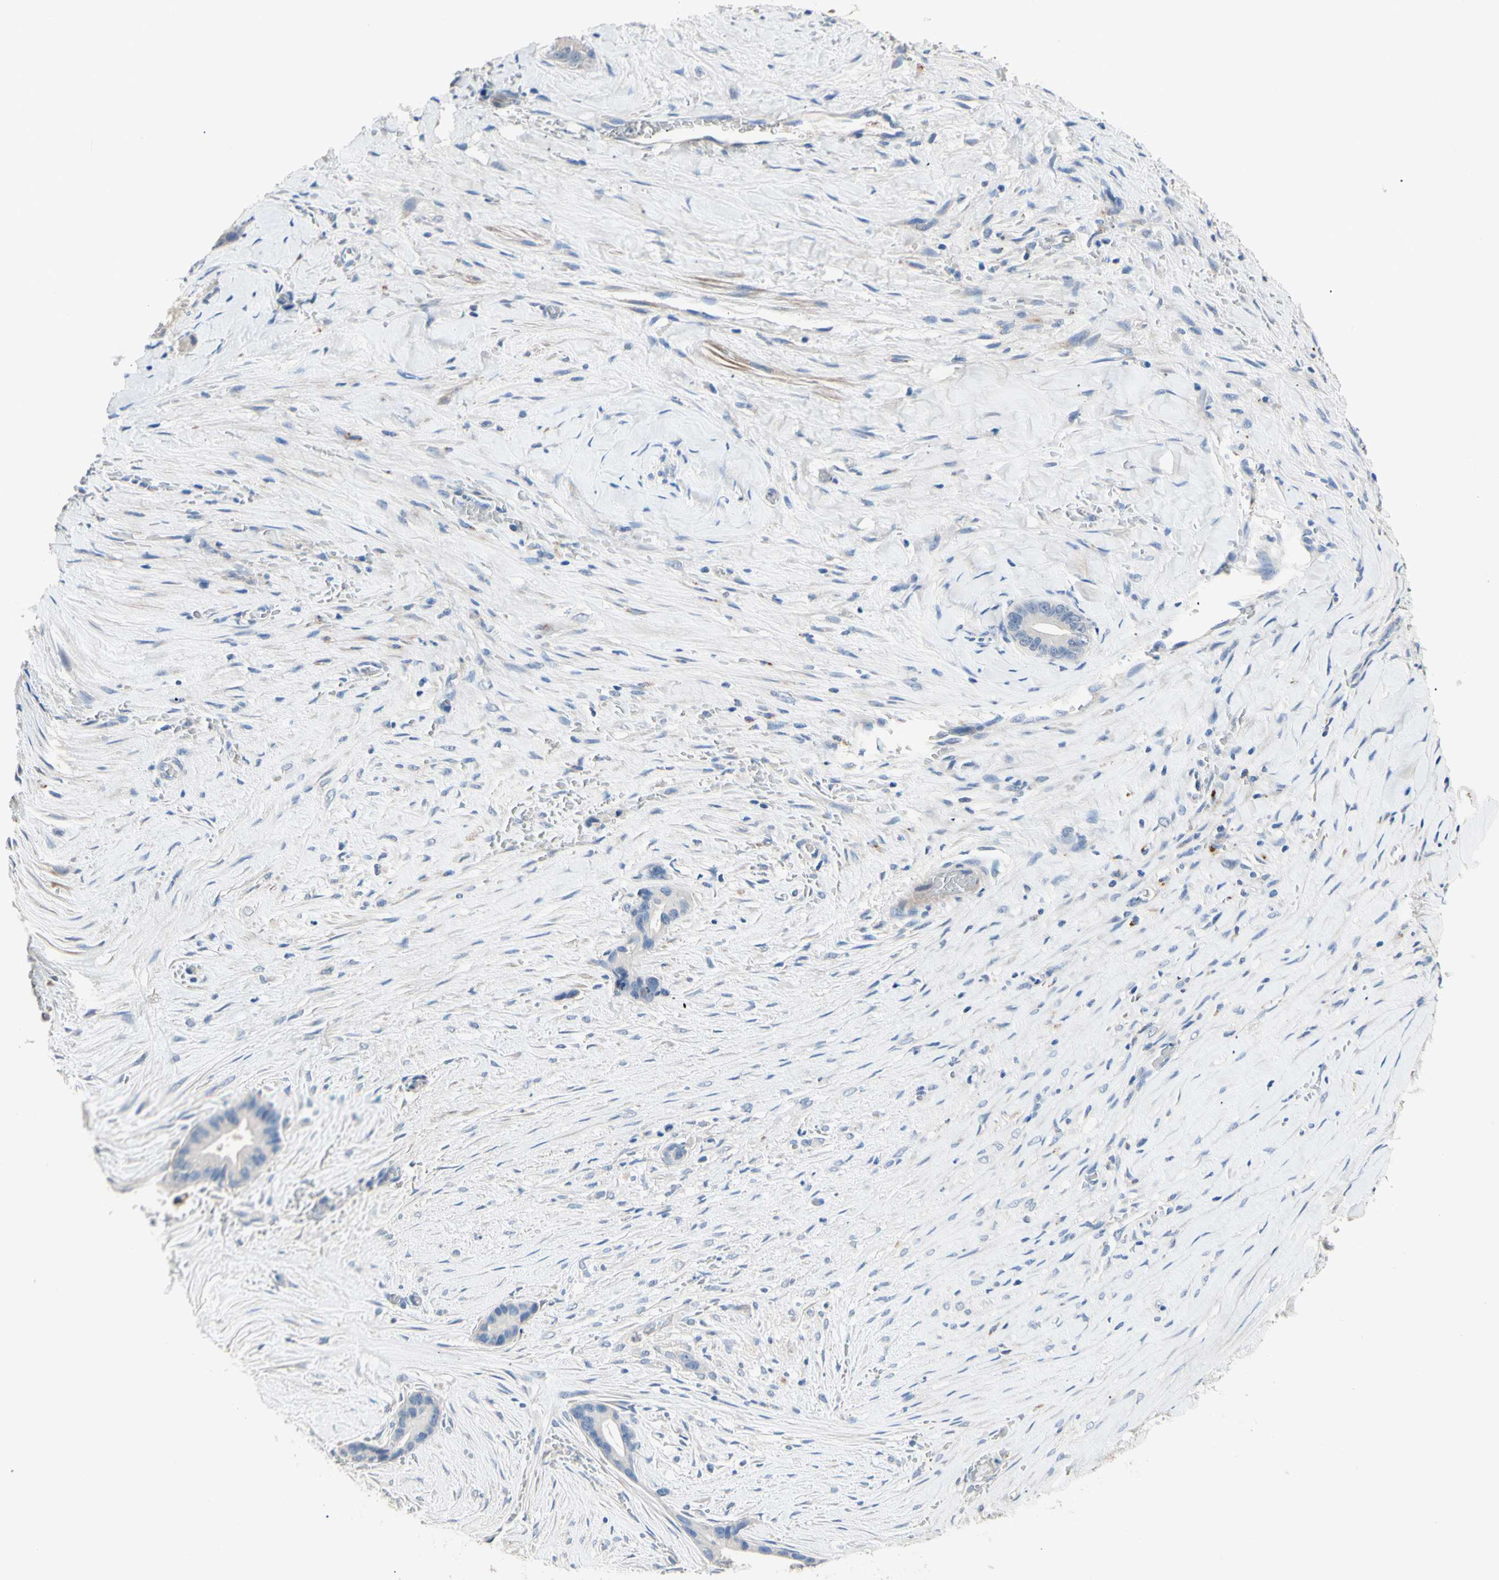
{"staining": {"intensity": "negative", "quantity": "none", "location": "none"}, "tissue": "liver cancer", "cell_type": "Tumor cells", "image_type": "cancer", "snomed": [{"axis": "morphology", "description": "Cholangiocarcinoma"}, {"axis": "topography", "description": "Liver"}], "caption": "The micrograph shows no staining of tumor cells in liver cancer (cholangiocarcinoma).", "gene": "CDON", "patient": {"sex": "female", "age": 55}}